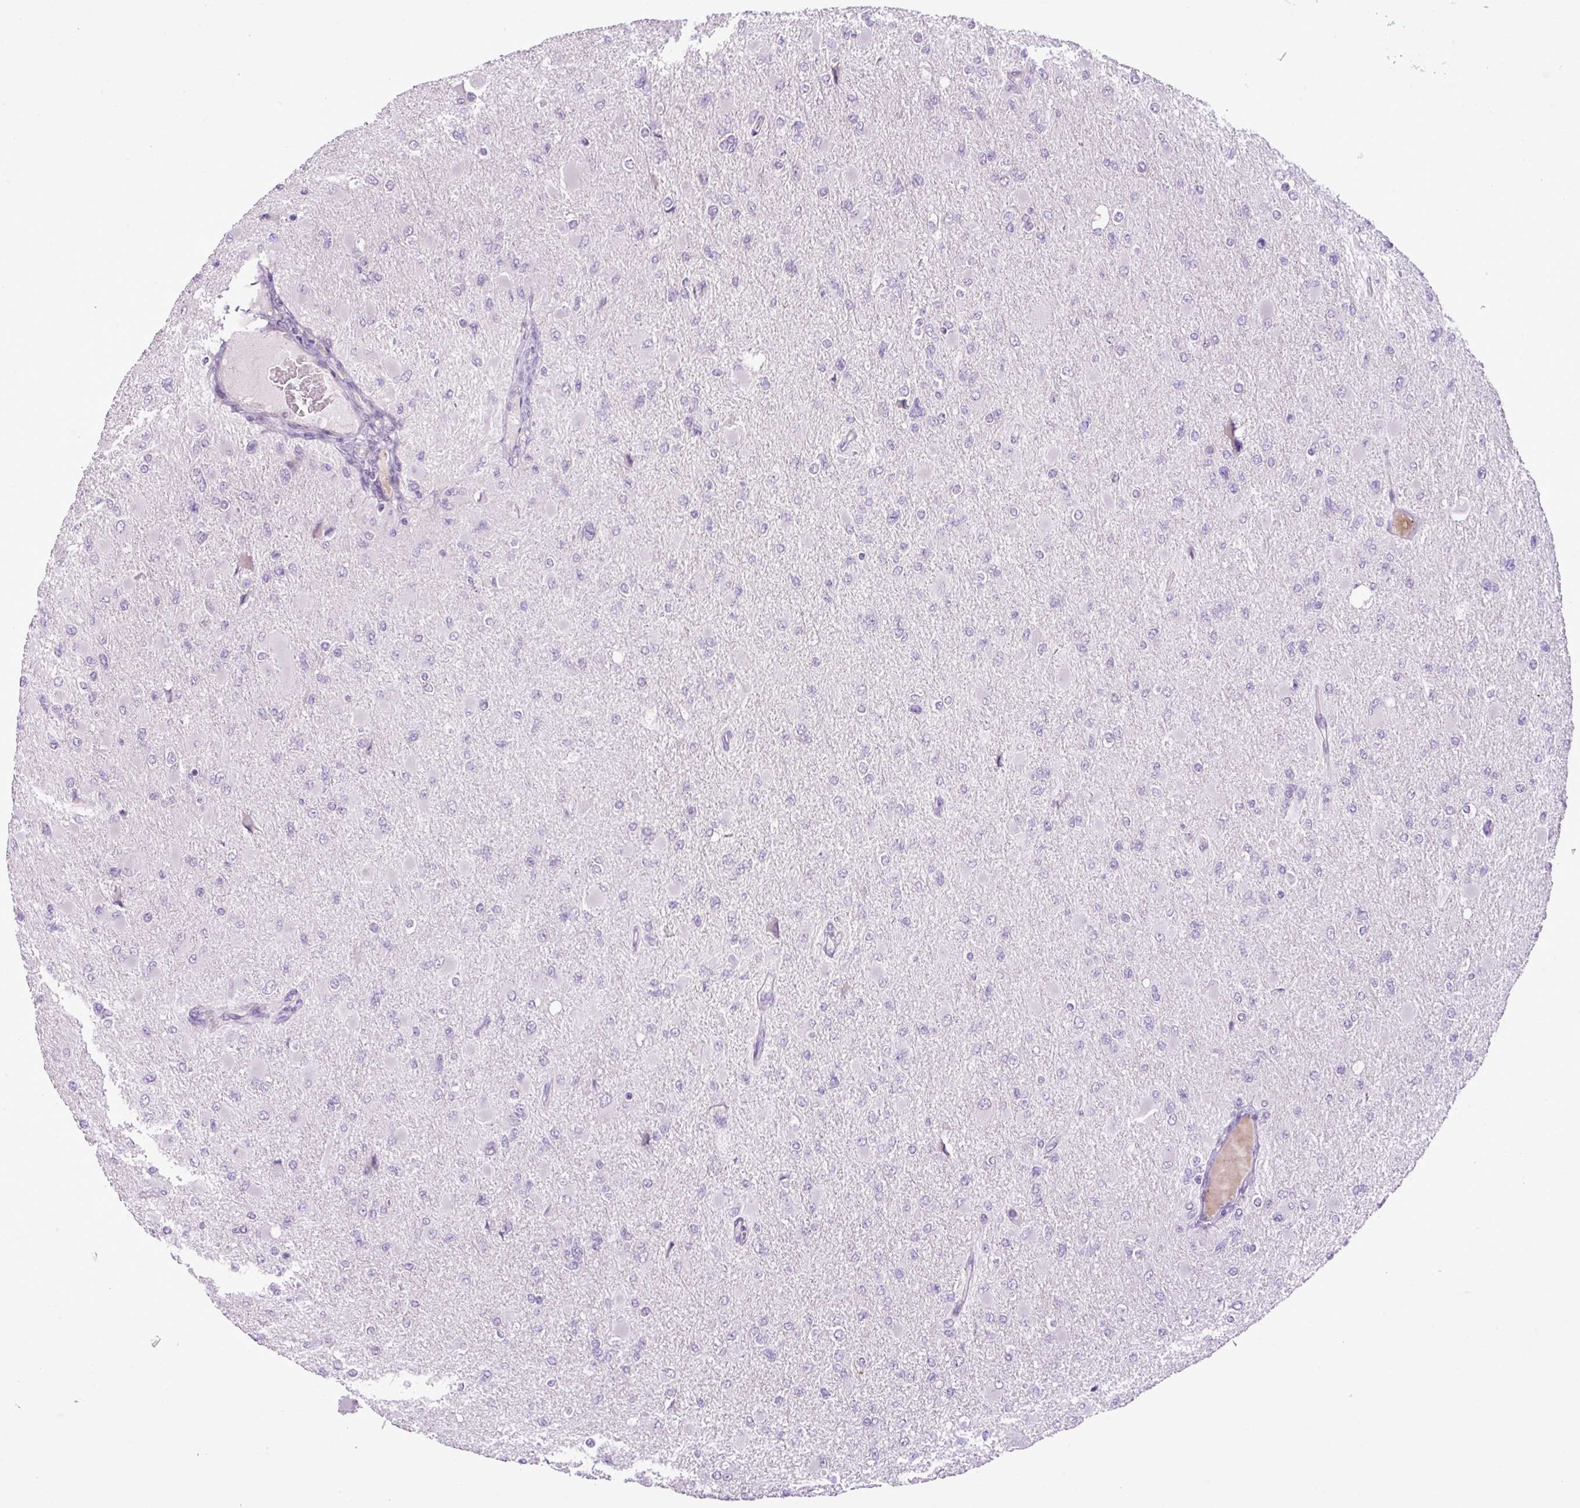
{"staining": {"intensity": "negative", "quantity": "none", "location": "none"}, "tissue": "glioma", "cell_type": "Tumor cells", "image_type": "cancer", "snomed": [{"axis": "morphology", "description": "Glioma, malignant, High grade"}, {"axis": "topography", "description": "Cerebral cortex"}], "caption": "Immunohistochemical staining of human glioma displays no significant expression in tumor cells.", "gene": "DNAJB13", "patient": {"sex": "female", "age": 36}}